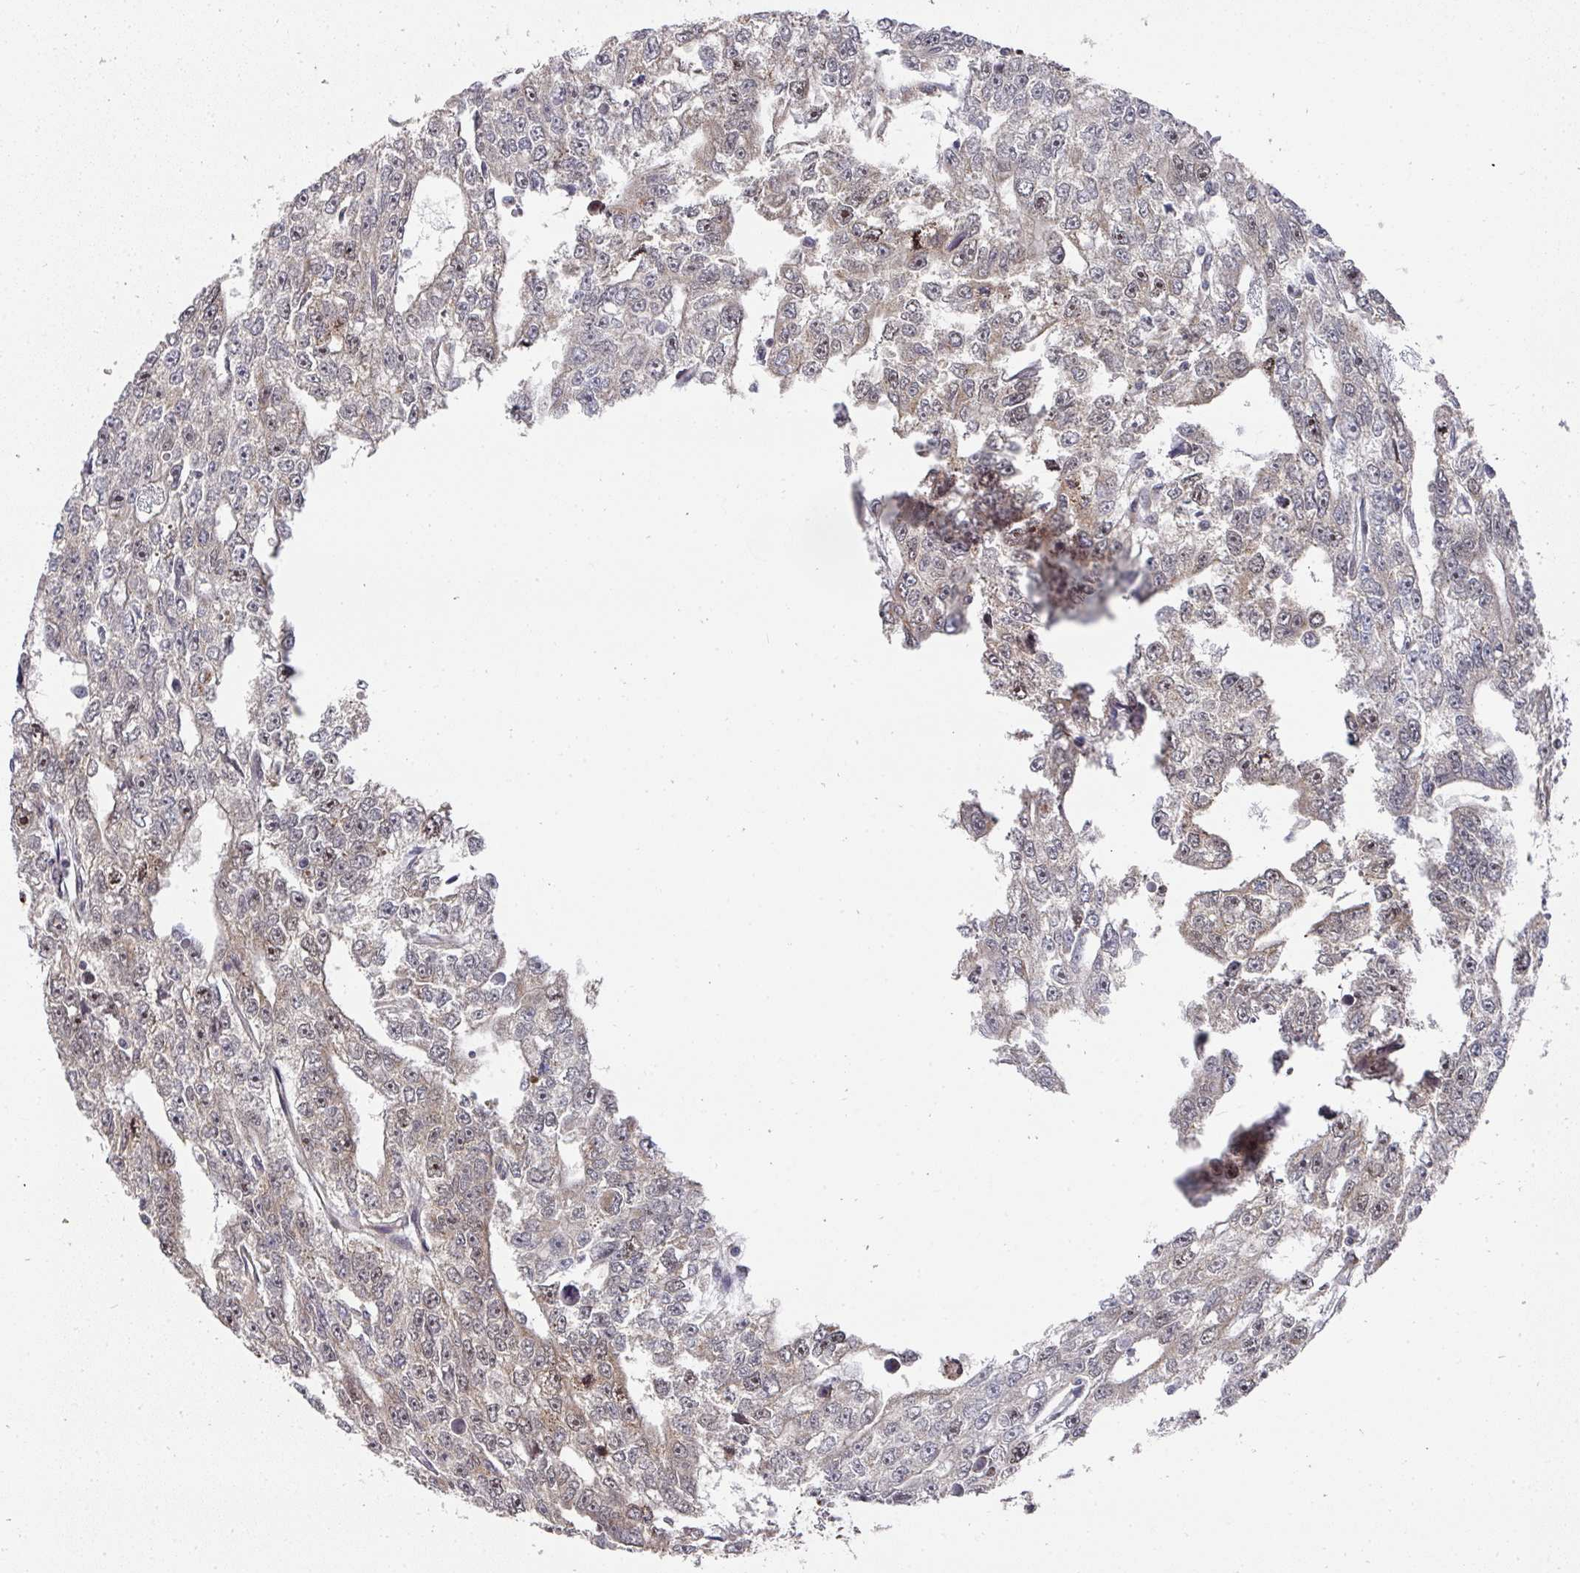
{"staining": {"intensity": "moderate", "quantity": "<25%", "location": "nuclear"}, "tissue": "testis cancer", "cell_type": "Tumor cells", "image_type": "cancer", "snomed": [{"axis": "morphology", "description": "Carcinoma, Embryonal, NOS"}, {"axis": "topography", "description": "Testis"}], "caption": "Tumor cells display low levels of moderate nuclear positivity in about <25% of cells in testis cancer. (DAB IHC, brown staining for protein, blue staining for nuclei).", "gene": "C18orf25", "patient": {"sex": "male", "age": 20}}